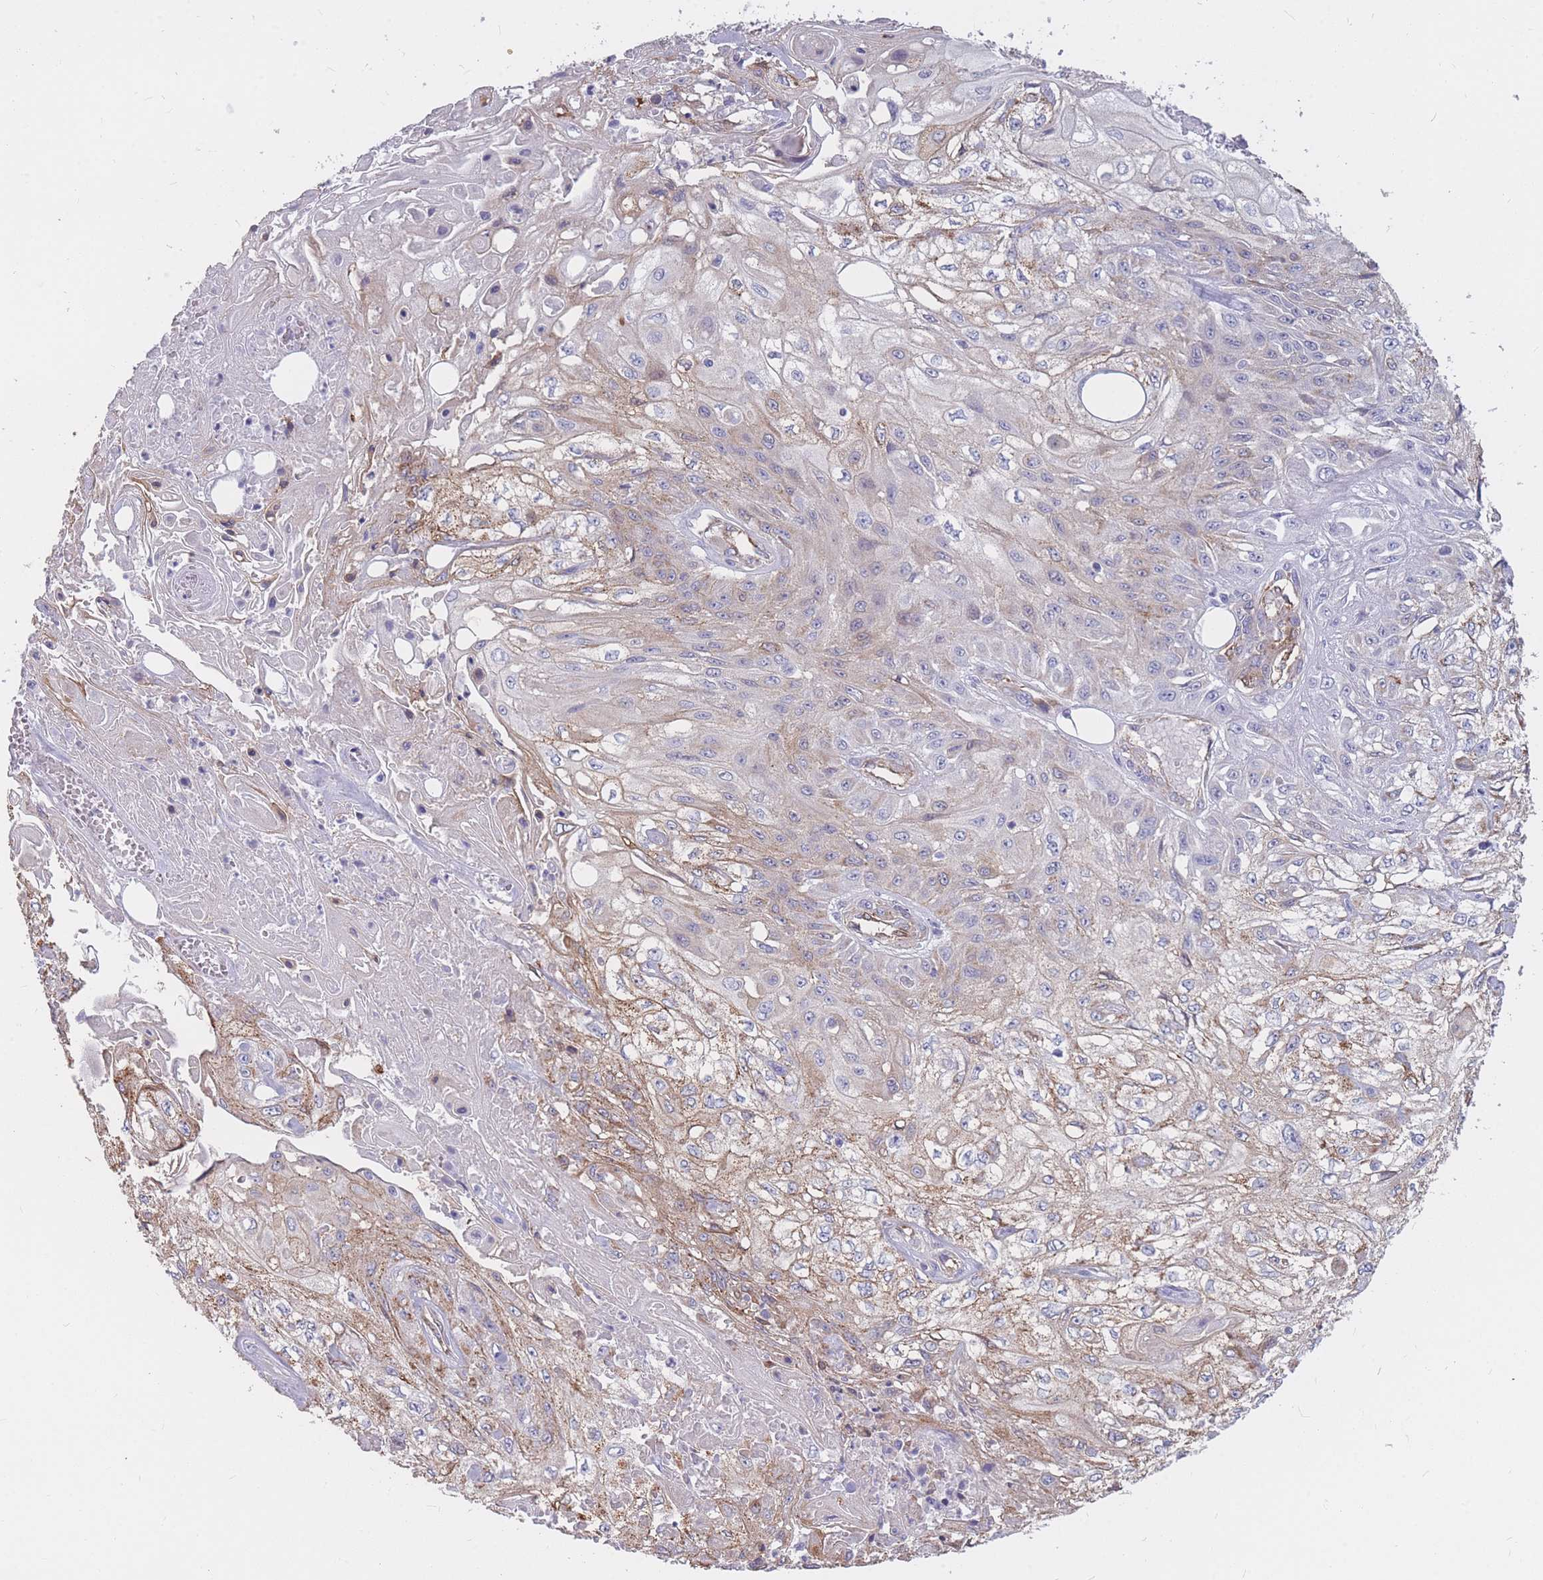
{"staining": {"intensity": "moderate", "quantity": "25%-75%", "location": "cytoplasmic/membranous"}, "tissue": "skin cancer", "cell_type": "Tumor cells", "image_type": "cancer", "snomed": [{"axis": "morphology", "description": "Squamous cell carcinoma, NOS"}, {"axis": "morphology", "description": "Squamous cell carcinoma, metastatic, NOS"}, {"axis": "topography", "description": "Skin"}, {"axis": "topography", "description": "Lymph node"}], "caption": "Immunohistochemistry of skin squamous cell carcinoma reveals medium levels of moderate cytoplasmic/membranous staining in about 25%-75% of tumor cells. Nuclei are stained in blue.", "gene": "GNA11", "patient": {"sex": "male", "age": 75}}